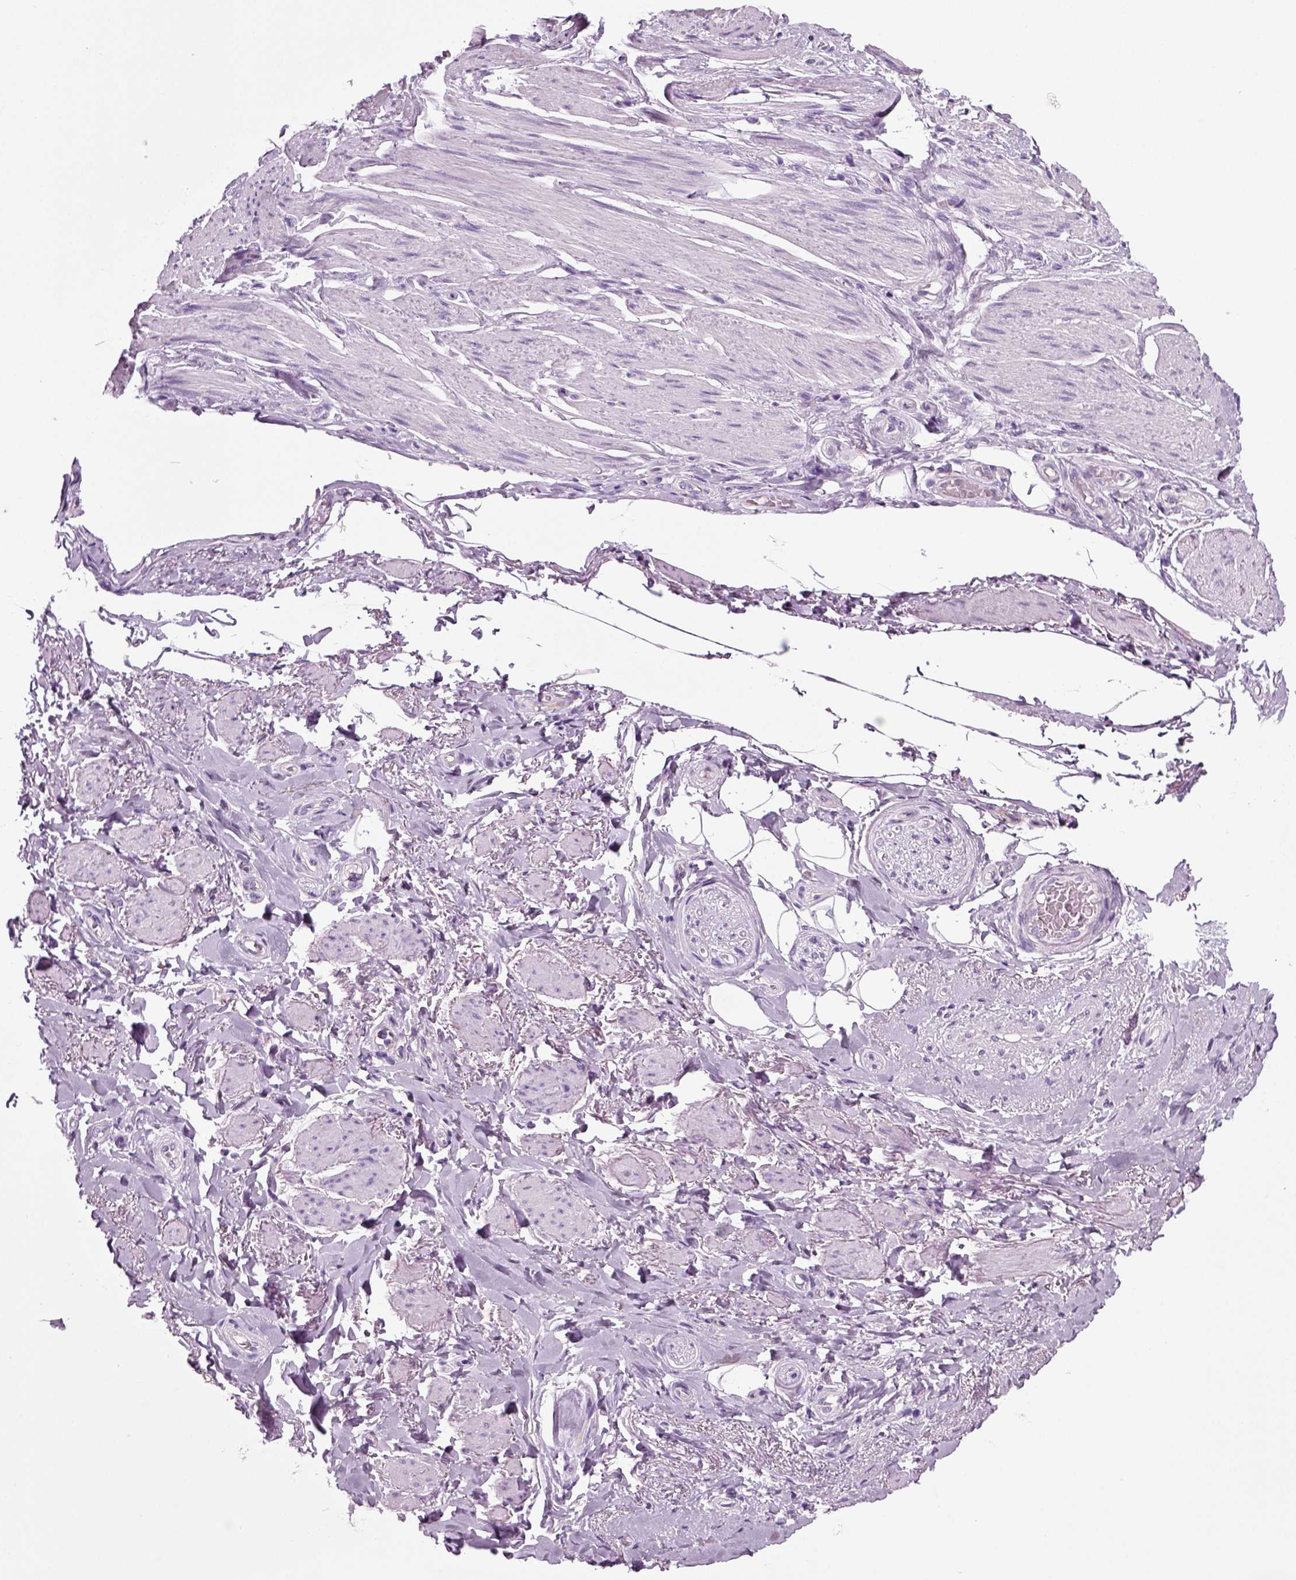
{"staining": {"intensity": "negative", "quantity": "none", "location": "none"}, "tissue": "adipose tissue", "cell_type": "Adipocytes", "image_type": "normal", "snomed": [{"axis": "morphology", "description": "Normal tissue, NOS"}, {"axis": "topography", "description": "Skeletal muscle"}, {"axis": "topography", "description": "Anal"}, {"axis": "topography", "description": "Peripheral nerve tissue"}], "caption": "IHC photomicrograph of normal adipose tissue stained for a protein (brown), which reveals no expression in adipocytes.", "gene": "CD109", "patient": {"sex": "male", "age": 53}}